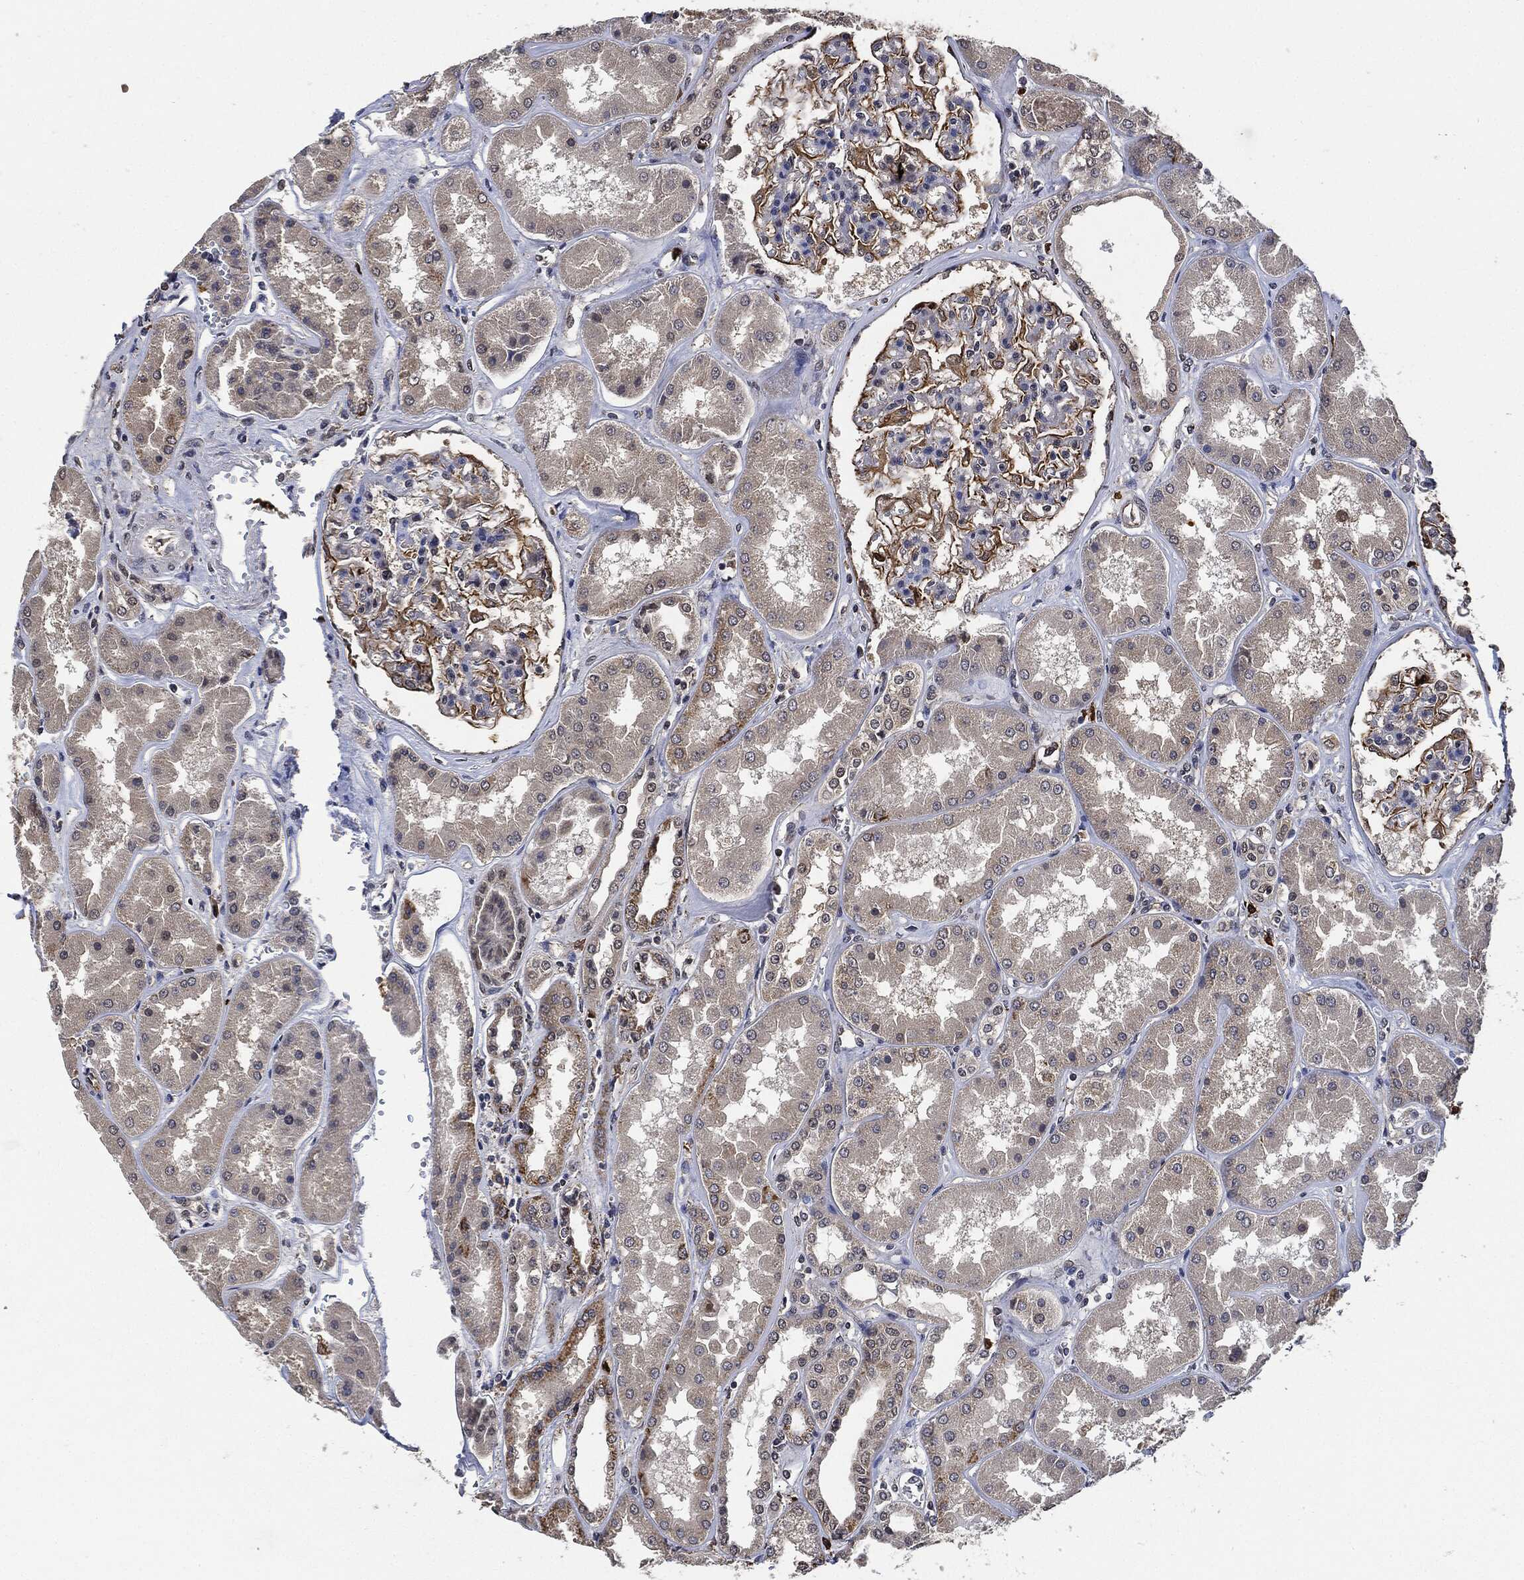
{"staining": {"intensity": "negative", "quantity": "none", "location": "none"}, "tissue": "kidney", "cell_type": "Cells in glomeruli", "image_type": "normal", "snomed": [{"axis": "morphology", "description": "Normal tissue, NOS"}, {"axis": "topography", "description": "Kidney"}], "caption": "IHC of benign kidney displays no positivity in cells in glomeruli. (Stains: DAB IHC with hematoxylin counter stain, Microscopy: brightfield microscopy at high magnification).", "gene": "S100A9", "patient": {"sex": "female", "age": 56}}